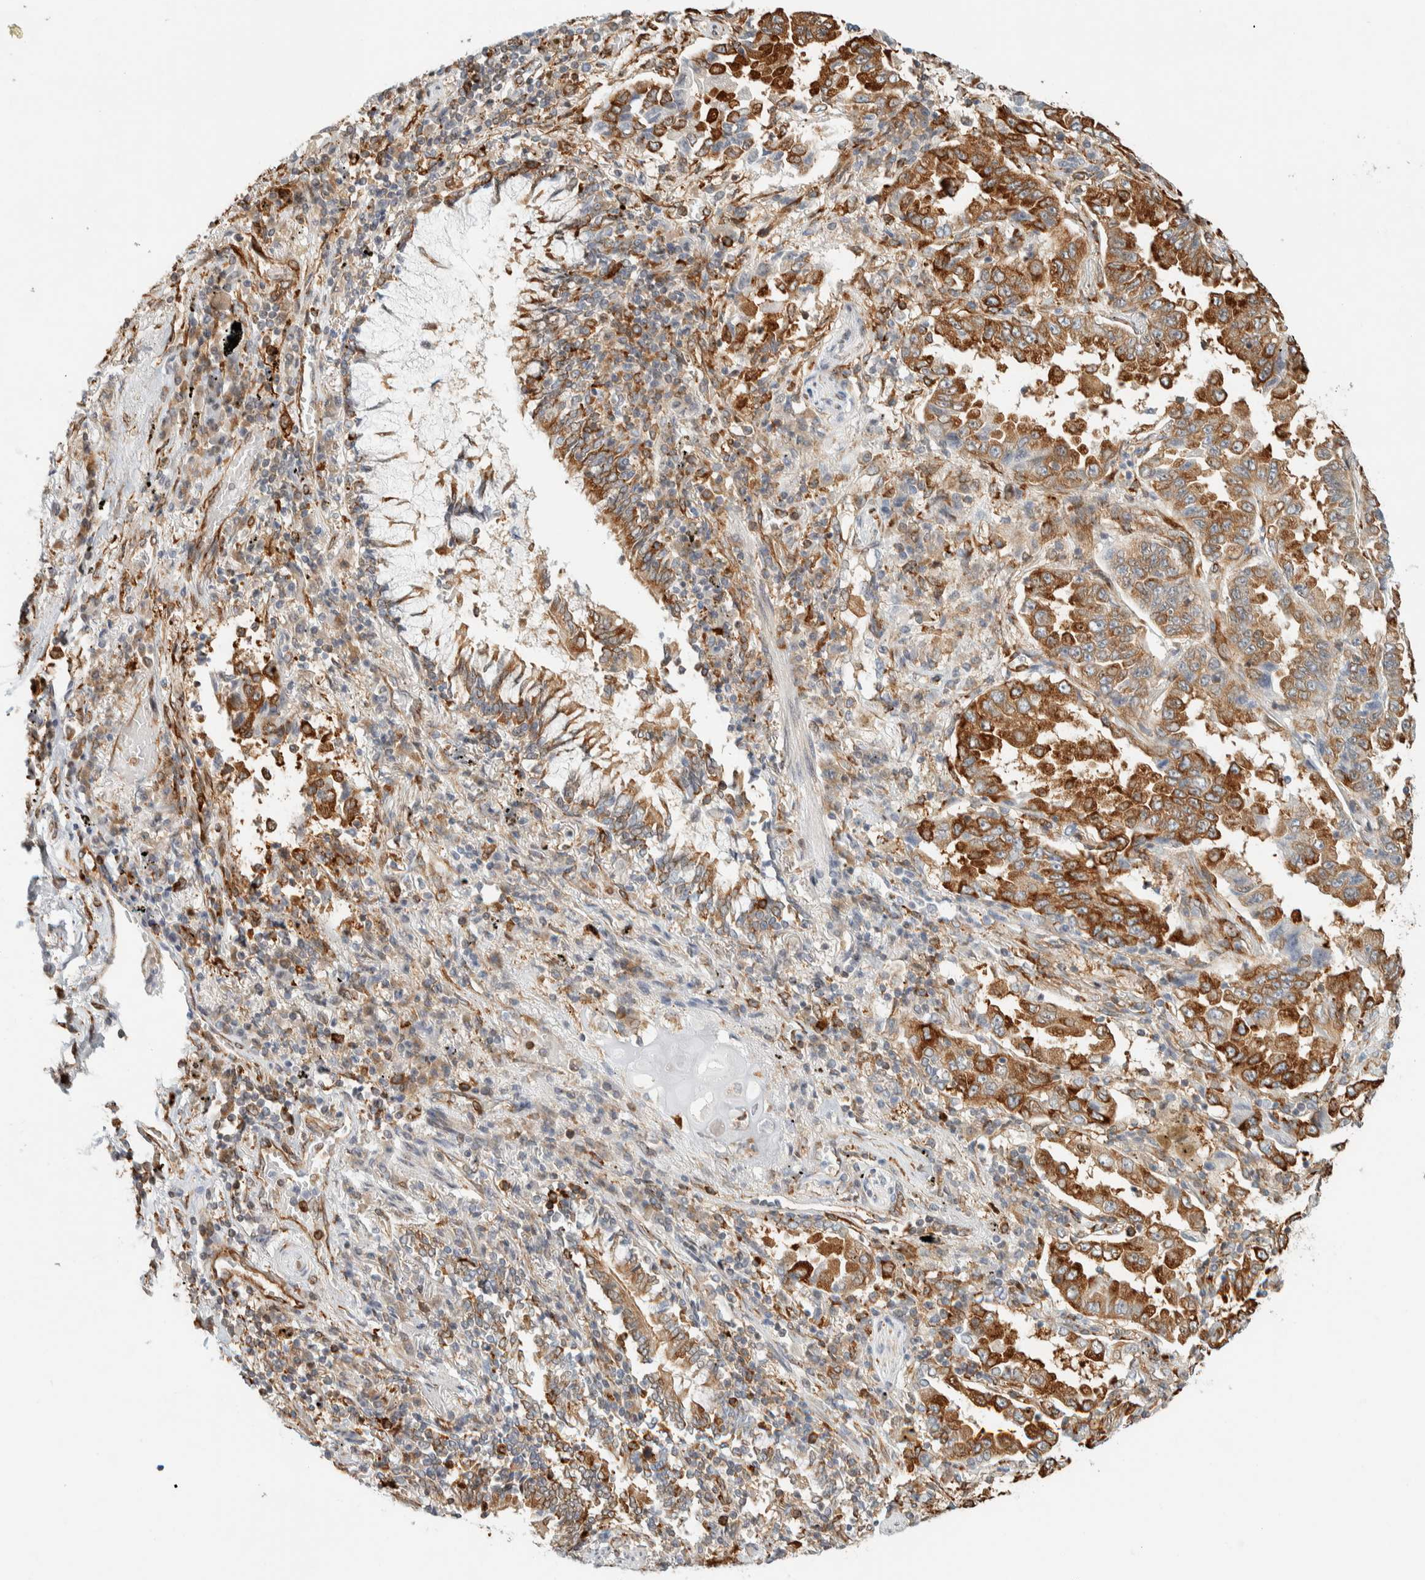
{"staining": {"intensity": "strong", "quantity": ">75%", "location": "cytoplasmic/membranous"}, "tissue": "lung cancer", "cell_type": "Tumor cells", "image_type": "cancer", "snomed": [{"axis": "morphology", "description": "Adenocarcinoma, NOS"}, {"axis": "topography", "description": "Lung"}], "caption": "Immunohistochemistry (DAB) staining of adenocarcinoma (lung) shows strong cytoplasmic/membranous protein expression in approximately >75% of tumor cells. (DAB IHC, brown staining for protein, blue staining for nuclei).", "gene": "LLGL2", "patient": {"sex": "female", "age": 51}}